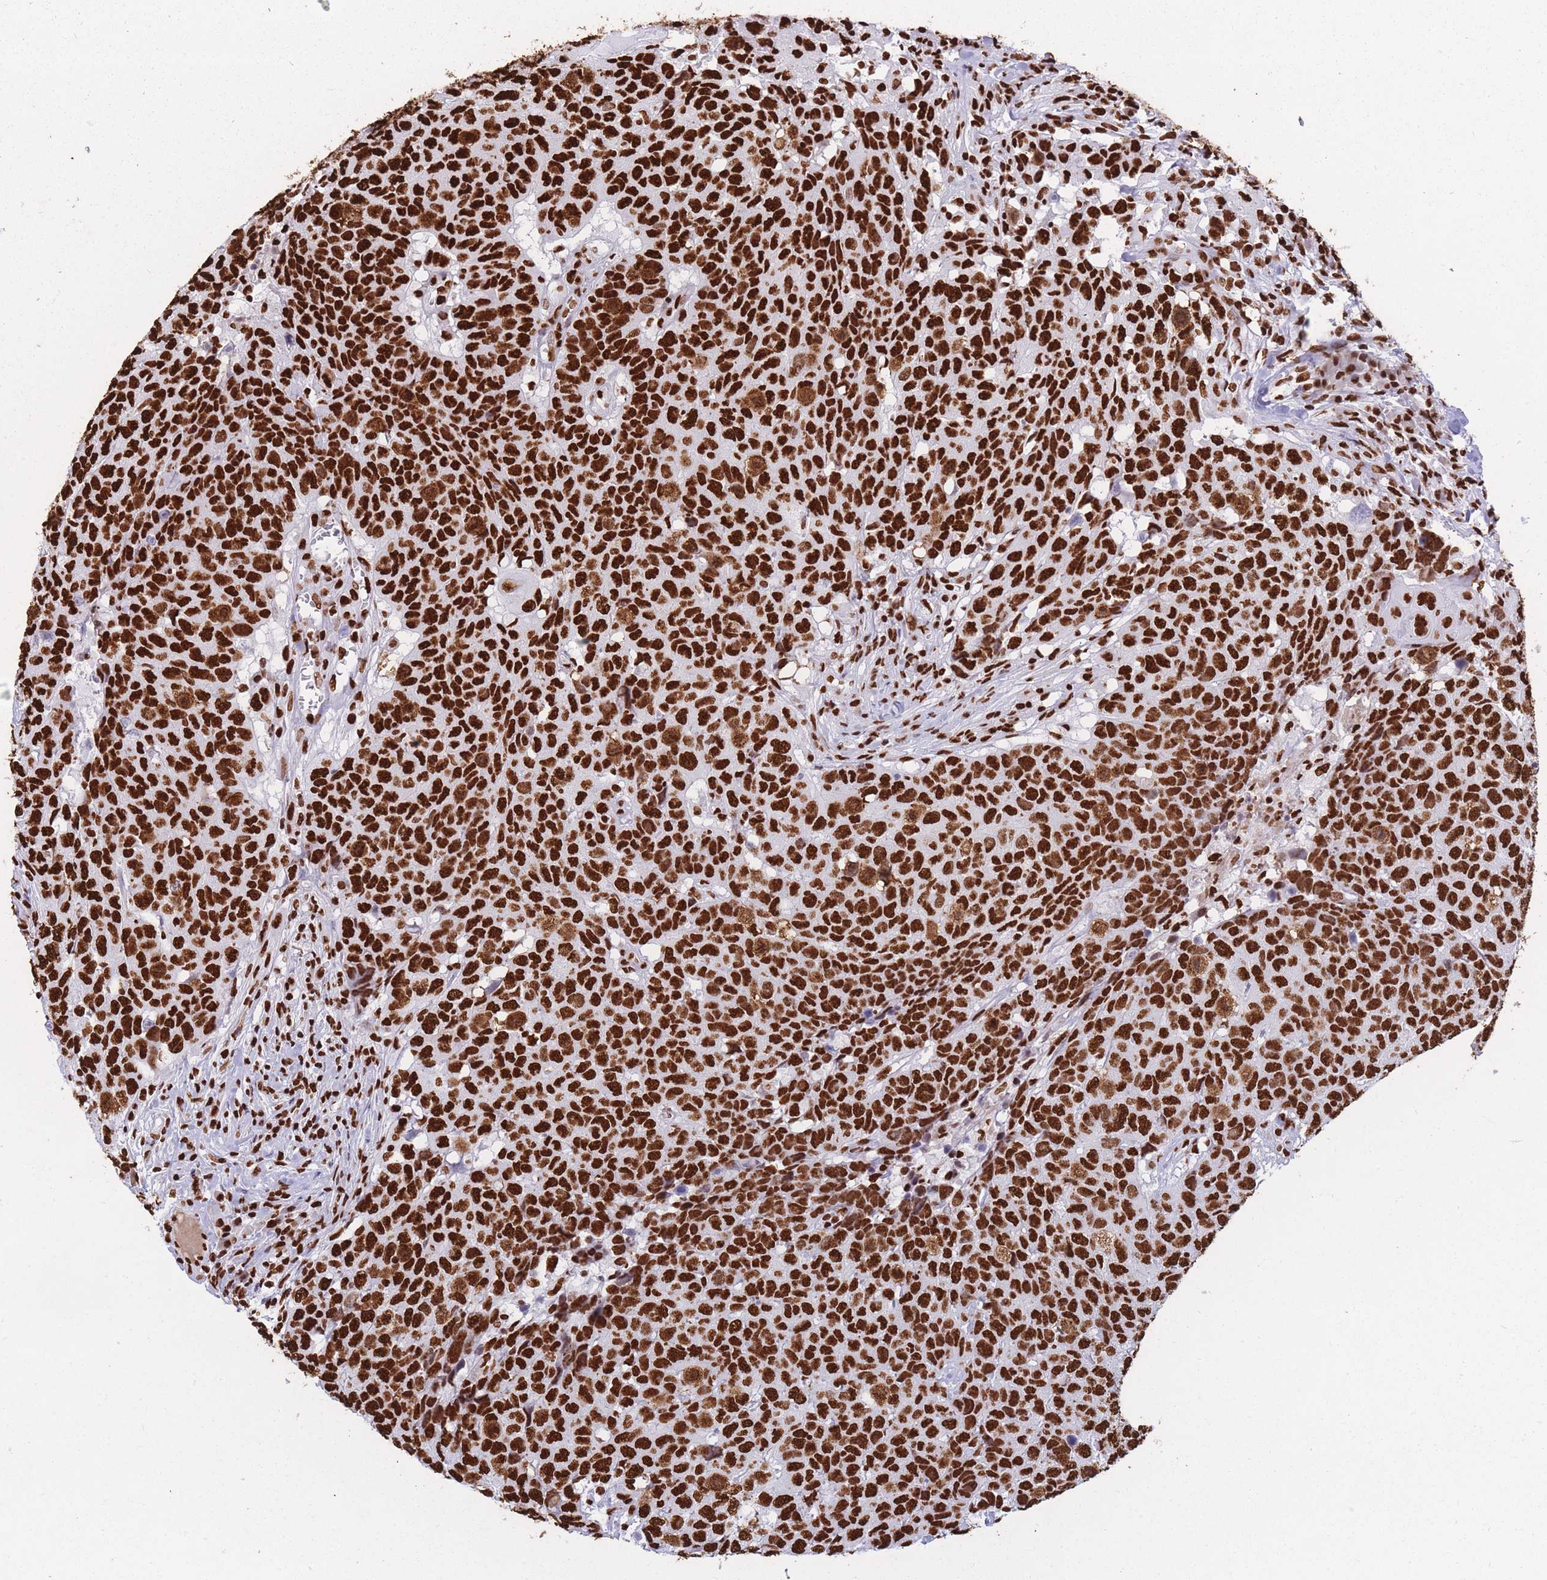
{"staining": {"intensity": "strong", "quantity": ">75%", "location": "nuclear"}, "tissue": "head and neck cancer", "cell_type": "Tumor cells", "image_type": "cancer", "snomed": [{"axis": "morphology", "description": "Normal tissue, NOS"}, {"axis": "morphology", "description": "Squamous cell carcinoma, NOS"}, {"axis": "topography", "description": "Skeletal muscle"}, {"axis": "topography", "description": "Vascular tissue"}, {"axis": "topography", "description": "Peripheral nerve tissue"}, {"axis": "topography", "description": "Head-Neck"}], "caption": "This micrograph displays immunohistochemistry staining of human head and neck squamous cell carcinoma, with high strong nuclear positivity in about >75% of tumor cells.", "gene": "HNRNPUL1", "patient": {"sex": "male", "age": 66}}